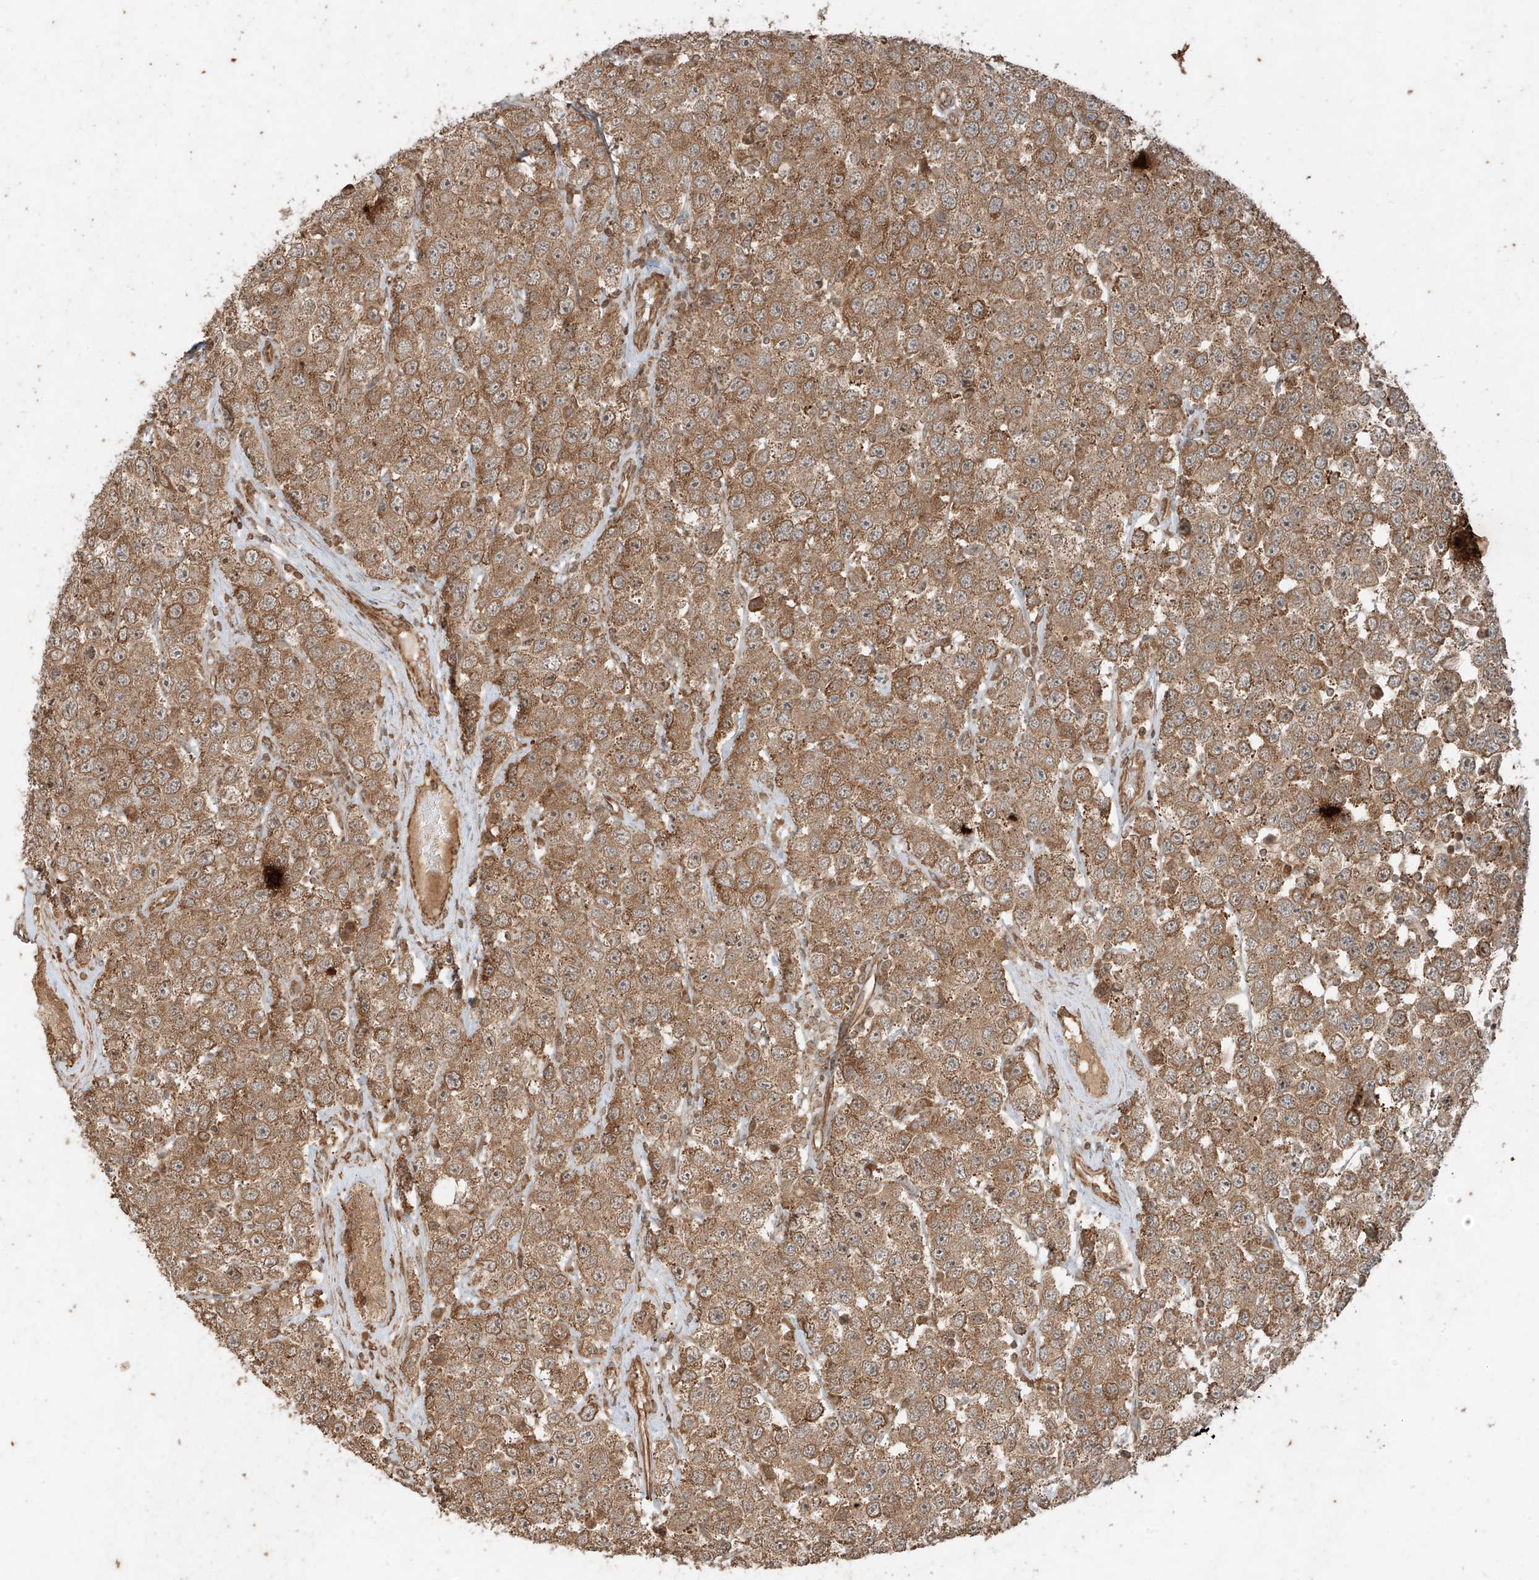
{"staining": {"intensity": "moderate", "quantity": ">75%", "location": "cytoplasmic/membranous"}, "tissue": "testis cancer", "cell_type": "Tumor cells", "image_type": "cancer", "snomed": [{"axis": "morphology", "description": "Seminoma, NOS"}, {"axis": "topography", "description": "Testis"}], "caption": "Seminoma (testis) stained for a protein (brown) shows moderate cytoplasmic/membranous positive expression in about >75% of tumor cells.", "gene": "ANKZF1", "patient": {"sex": "male", "age": 28}}